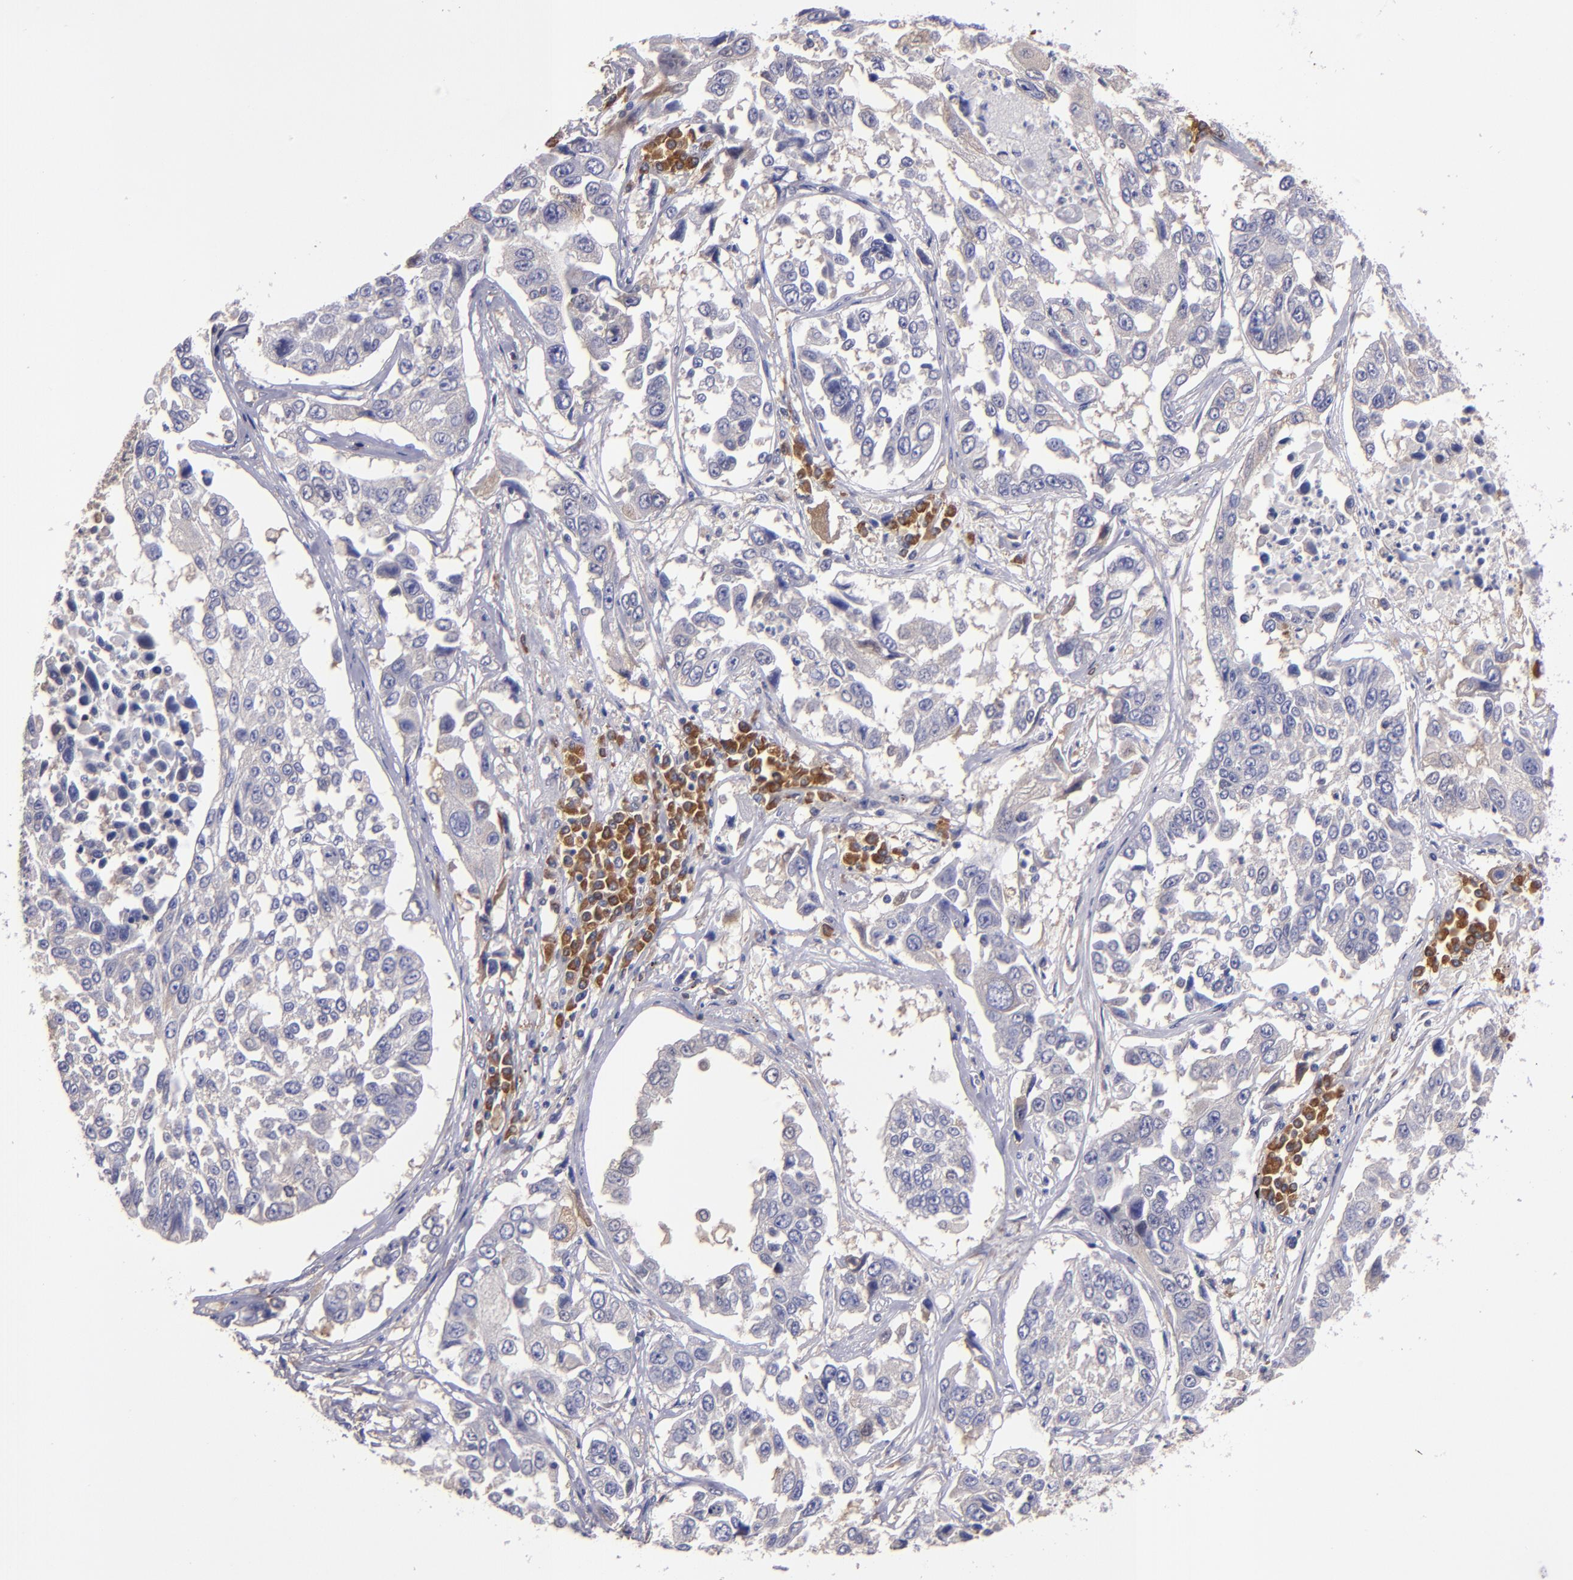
{"staining": {"intensity": "weak", "quantity": "<25%", "location": "cytoplasmic/membranous"}, "tissue": "lung cancer", "cell_type": "Tumor cells", "image_type": "cancer", "snomed": [{"axis": "morphology", "description": "Squamous cell carcinoma, NOS"}, {"axis": "topography", "description": "Lung"}], "caption": "A photomicrograph of lung squamous cell carcinoma stained for a protein exhibits no brown staining in tumor cells. The staining was performed using DAB to visualize the protein expression in brown, while the nuclei were stained in blue with hematoxylin (Magnification: 20x).", "gene": "CARS1", "patient": {"sex": "male", "age": 71}}